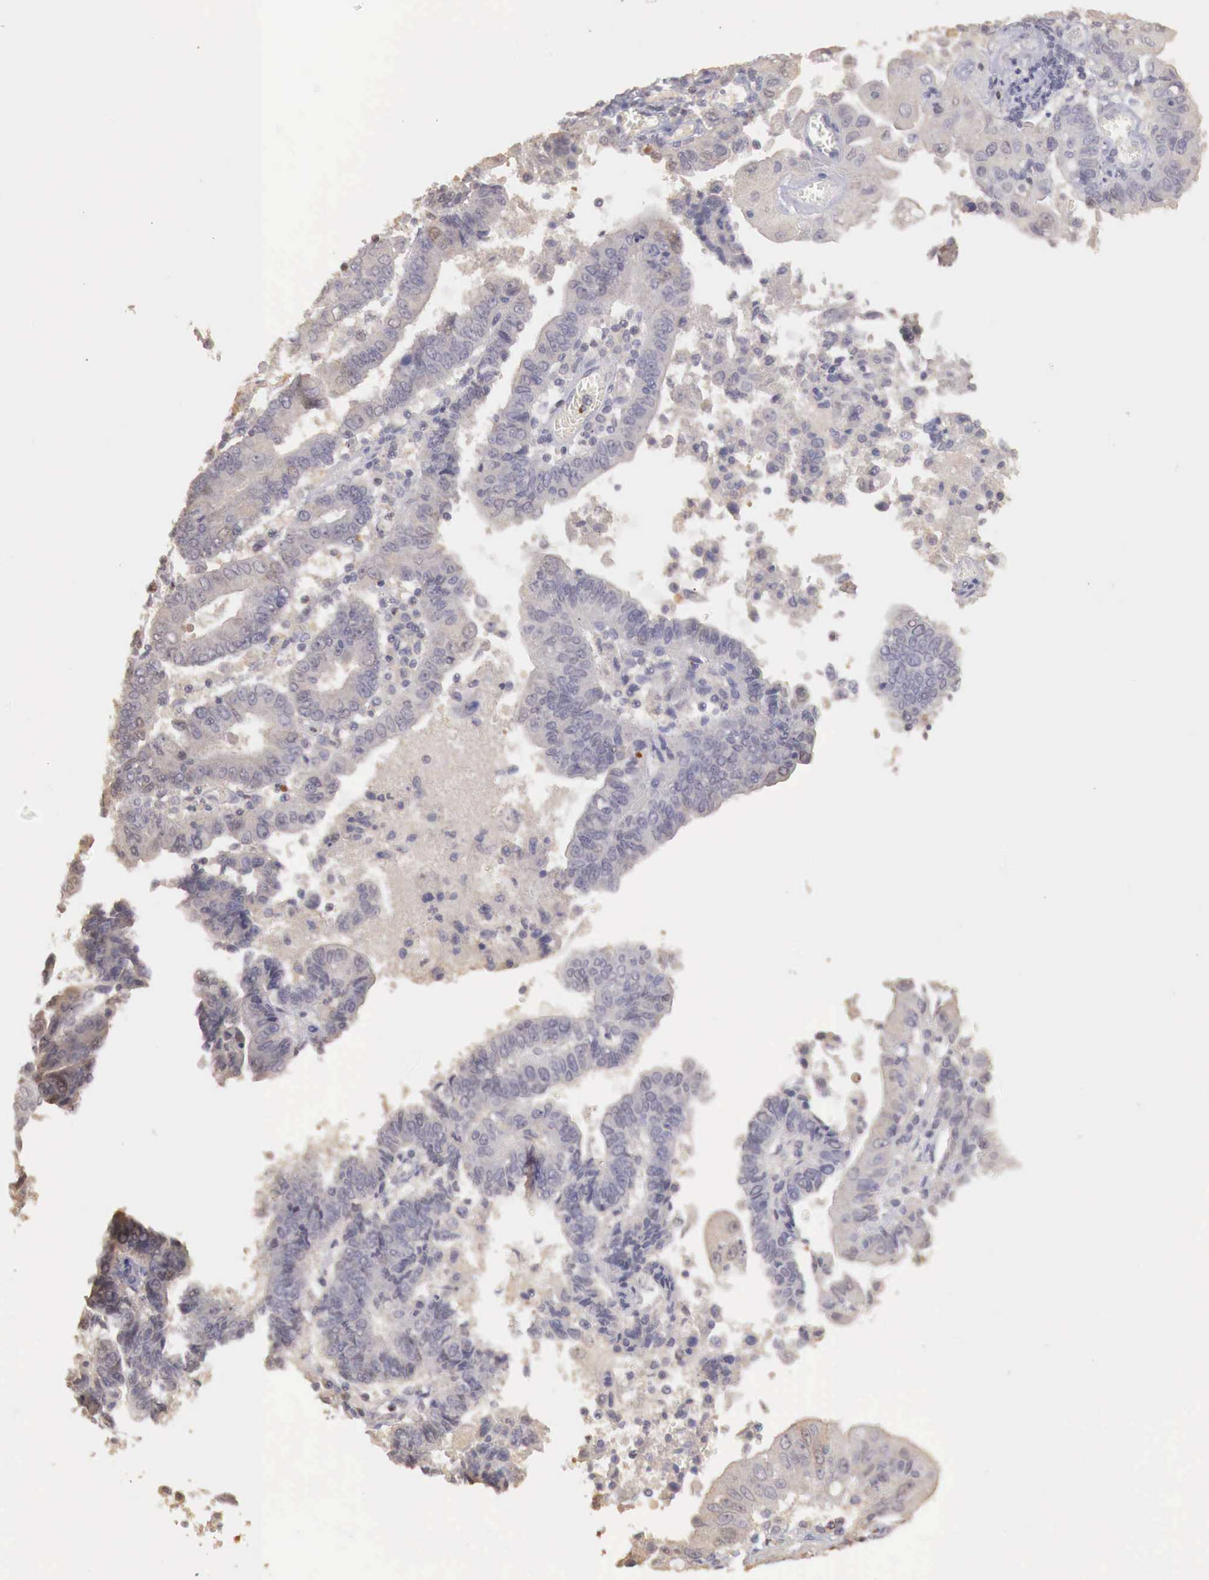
{"staining": {"intensity": "negative", "quantity": "none", "location": "none"}, "tissue": "endometrial cancer", "cell_type": "Tumor cells", "image_type": "cancer", "snomed": [{"axis": "morphology", "description": "Adenocarcinoma, NOS"}, {"axis": "topography", "description": "Endometrium"}], "caption": "Tumor cells show no significant positivity in endometrial adenocarcinoma.", "gene": "TBC1D9", "patient": {"sex": "female", "age": 75}}